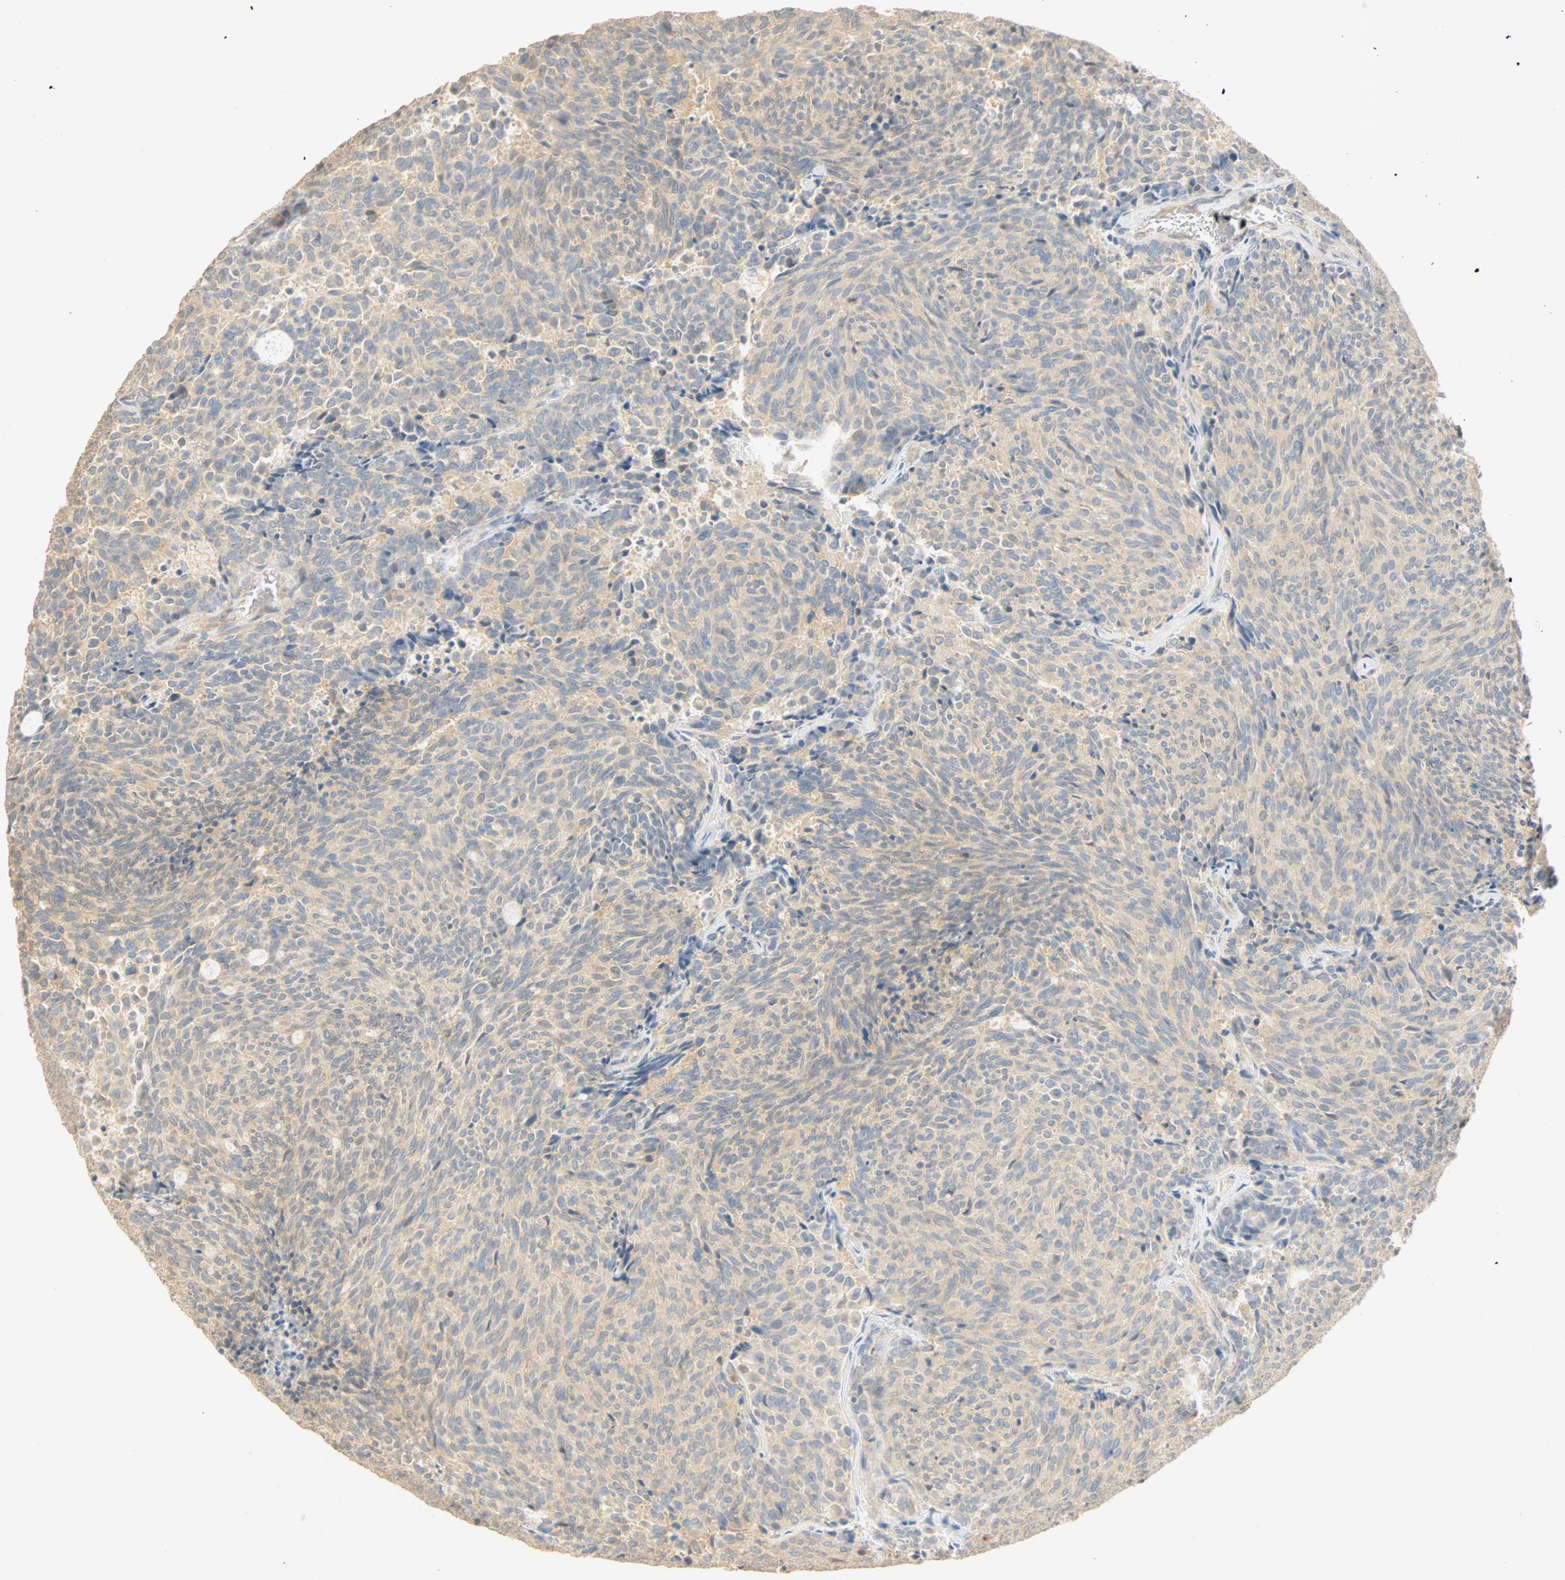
{"staining": {"intensity": "weak", "quantity": ">75%", "location": "cytoplasmic/membranous"}, "tissue": "carcinoid", "cell_type": "Tumor cells", "image_type": "cancer", "snomed": [{"axis": "morphology", "description": "Carcinoid, malignant, NOS"}, {"axis": "topography", "description": "Pancreas"}], "caption": "Immunohistochemical staining of human malignant carcinoid shows low levels of weak cytoplasmic/membranous protein staining in about >75% of tumor cells.", "gene": "SELENBP1", "patient": {"sex": "female", "age": 54}}